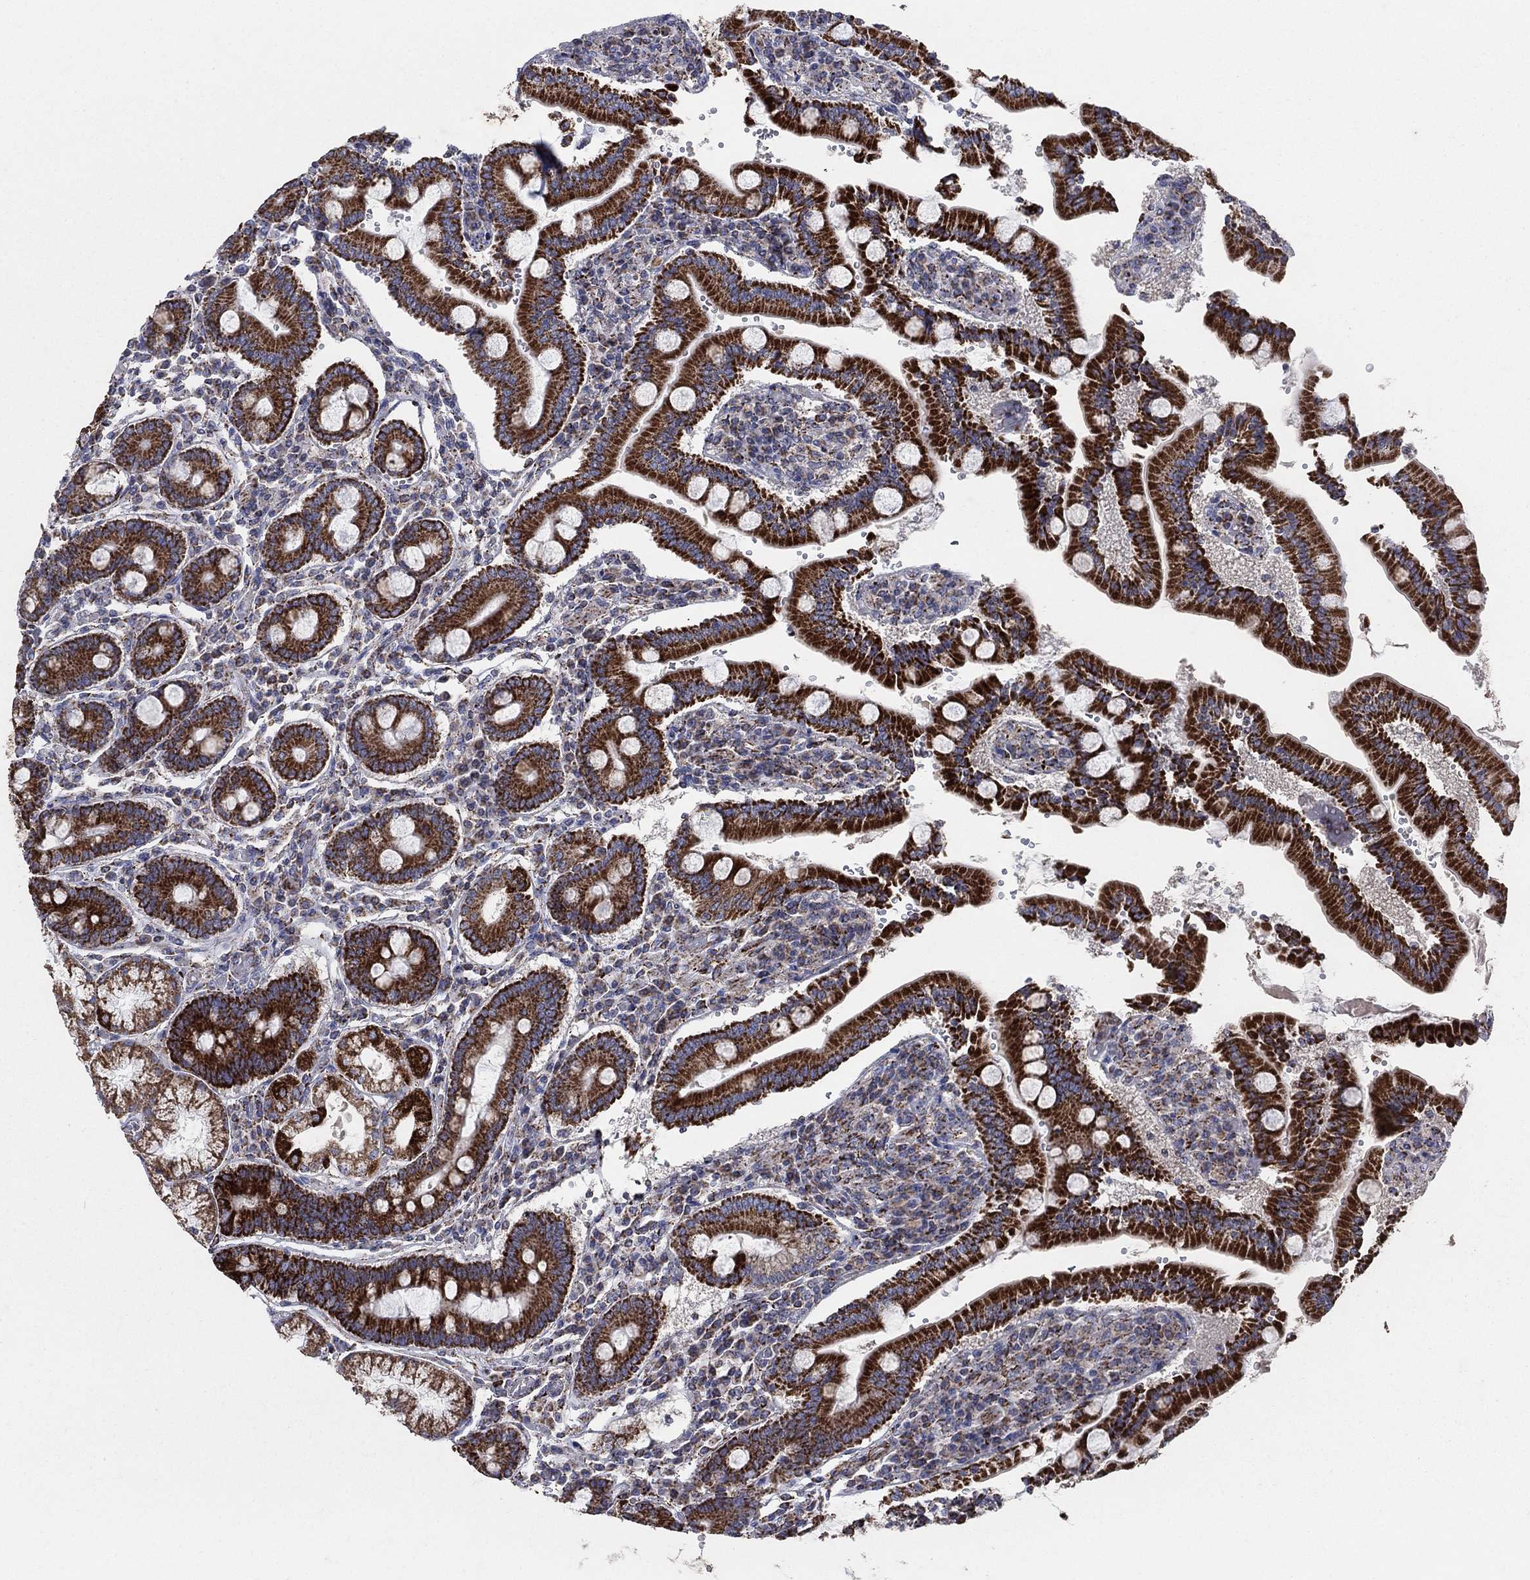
{"staining": {"intensity": "strong", "quantity": ">75%", "location": "cytoplasmic/membranous"}, "tissue": "duodenum", "cell_type": "Glandular cells", "image_type": "normal", "snomed": [{"axis": "morphology", "description": "Normal tissue, NOS"}, {"axis": "topography", "description": "Duodenum"}], "caption": "A high amount of strong cytoplasmic/membranous expression is seen in approximately >75% of glandular cells in normal duodenum. The staining is performed using DAB (3,3'-diaminobenzidine) brown chromogen to label protein expression. The nuclei are counter-stained blue using hematoxylin.", "gene": "PNPLA2", "patient": {"sex": "female", "age": 62}}